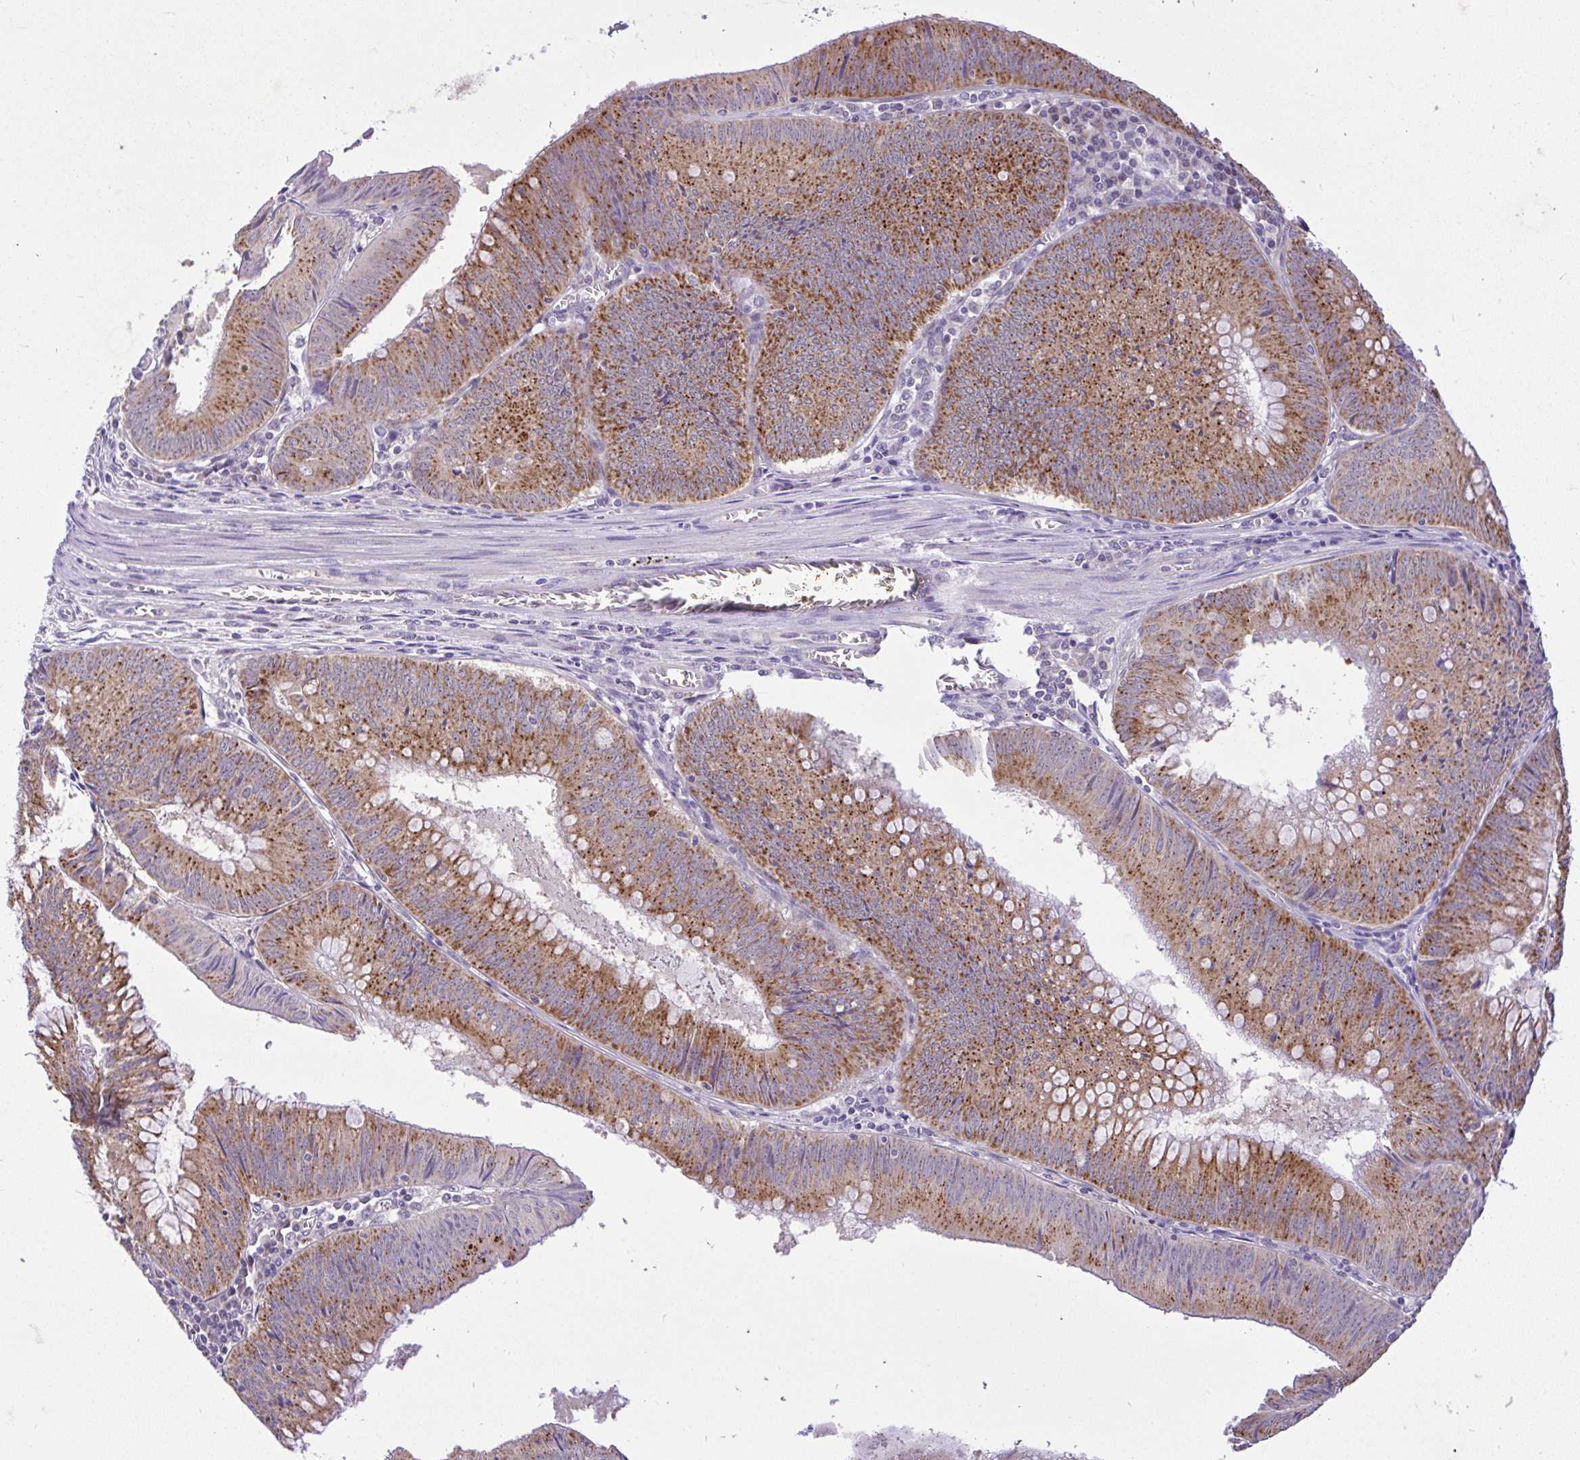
{"staining": {"intensity": "moderate", "quantity": ">75%", "location": "cytoplasmic/membranous"}, "tissue": "colorectal cancer", "cell_type": "Tumor cells", "image_type": "cancer", "snomed": [{"axis": "morphology", "description": "Adenocarcinoma, NOS"}, {"axis": "topography", "description": "Rectum"}], "caption": "This image demonstrates adenocarcinoma (colorectal) stained with IHC to label a protein in brown. The cytoplasmic/membranous of tumor cells show moderate positivity for the protein. Nuclei are counter-stained blue.", "gene": "PYCR2", "patient": {"sex": "female", "age": 72}}